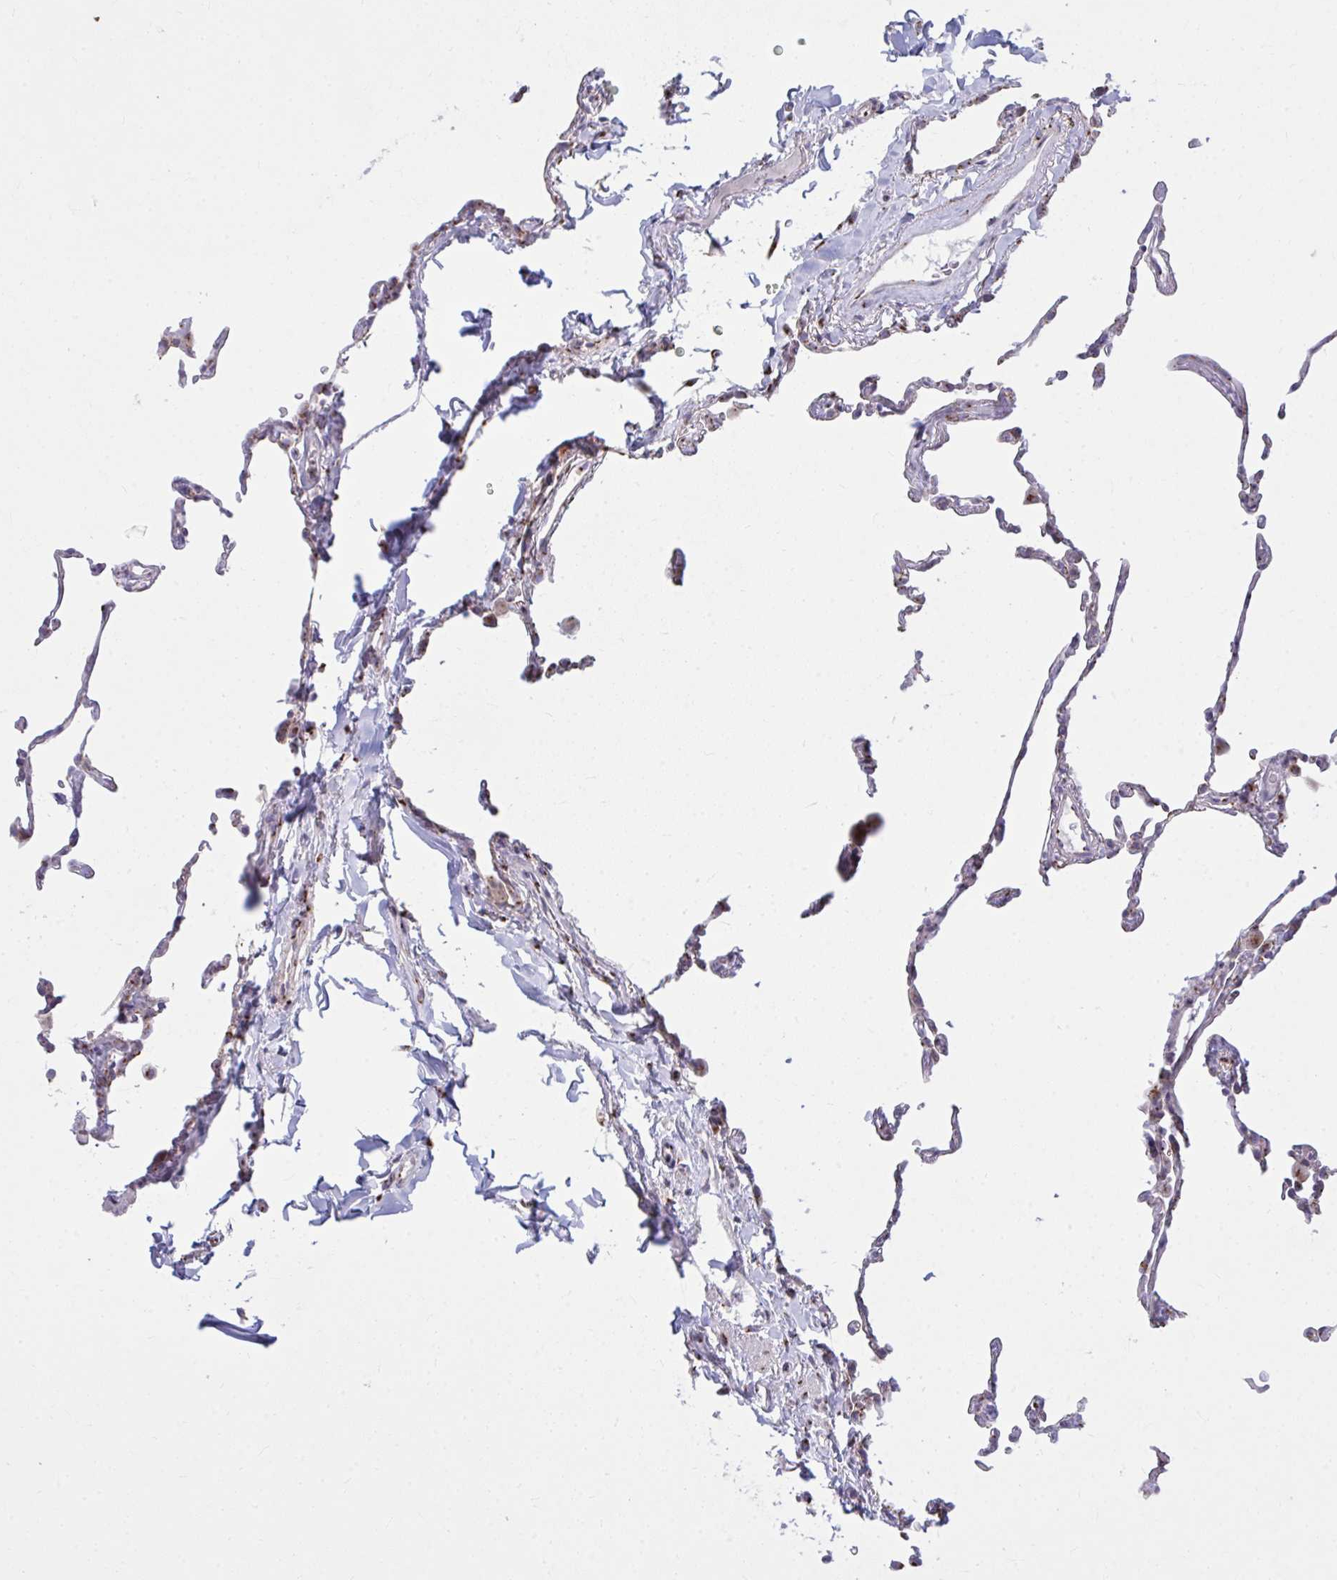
{"staining": {"intensity": "negative", "quantity": "none", "location": "none"}, "tissue": "lung", "cell_type": "Alveolar cells", "image_type": "normal", "snomed": [{"axis": "morphology", "description": "Normal tissue, NOS"}, {"axis": "topography", "description": "Lung"}], "caption": "Immunohistochemical staining of unremarkable lung demonstrates no significant positivity in alveolar cells.", "gene": "RAB6A", "patient": {"sex": "female", "age": 57}}